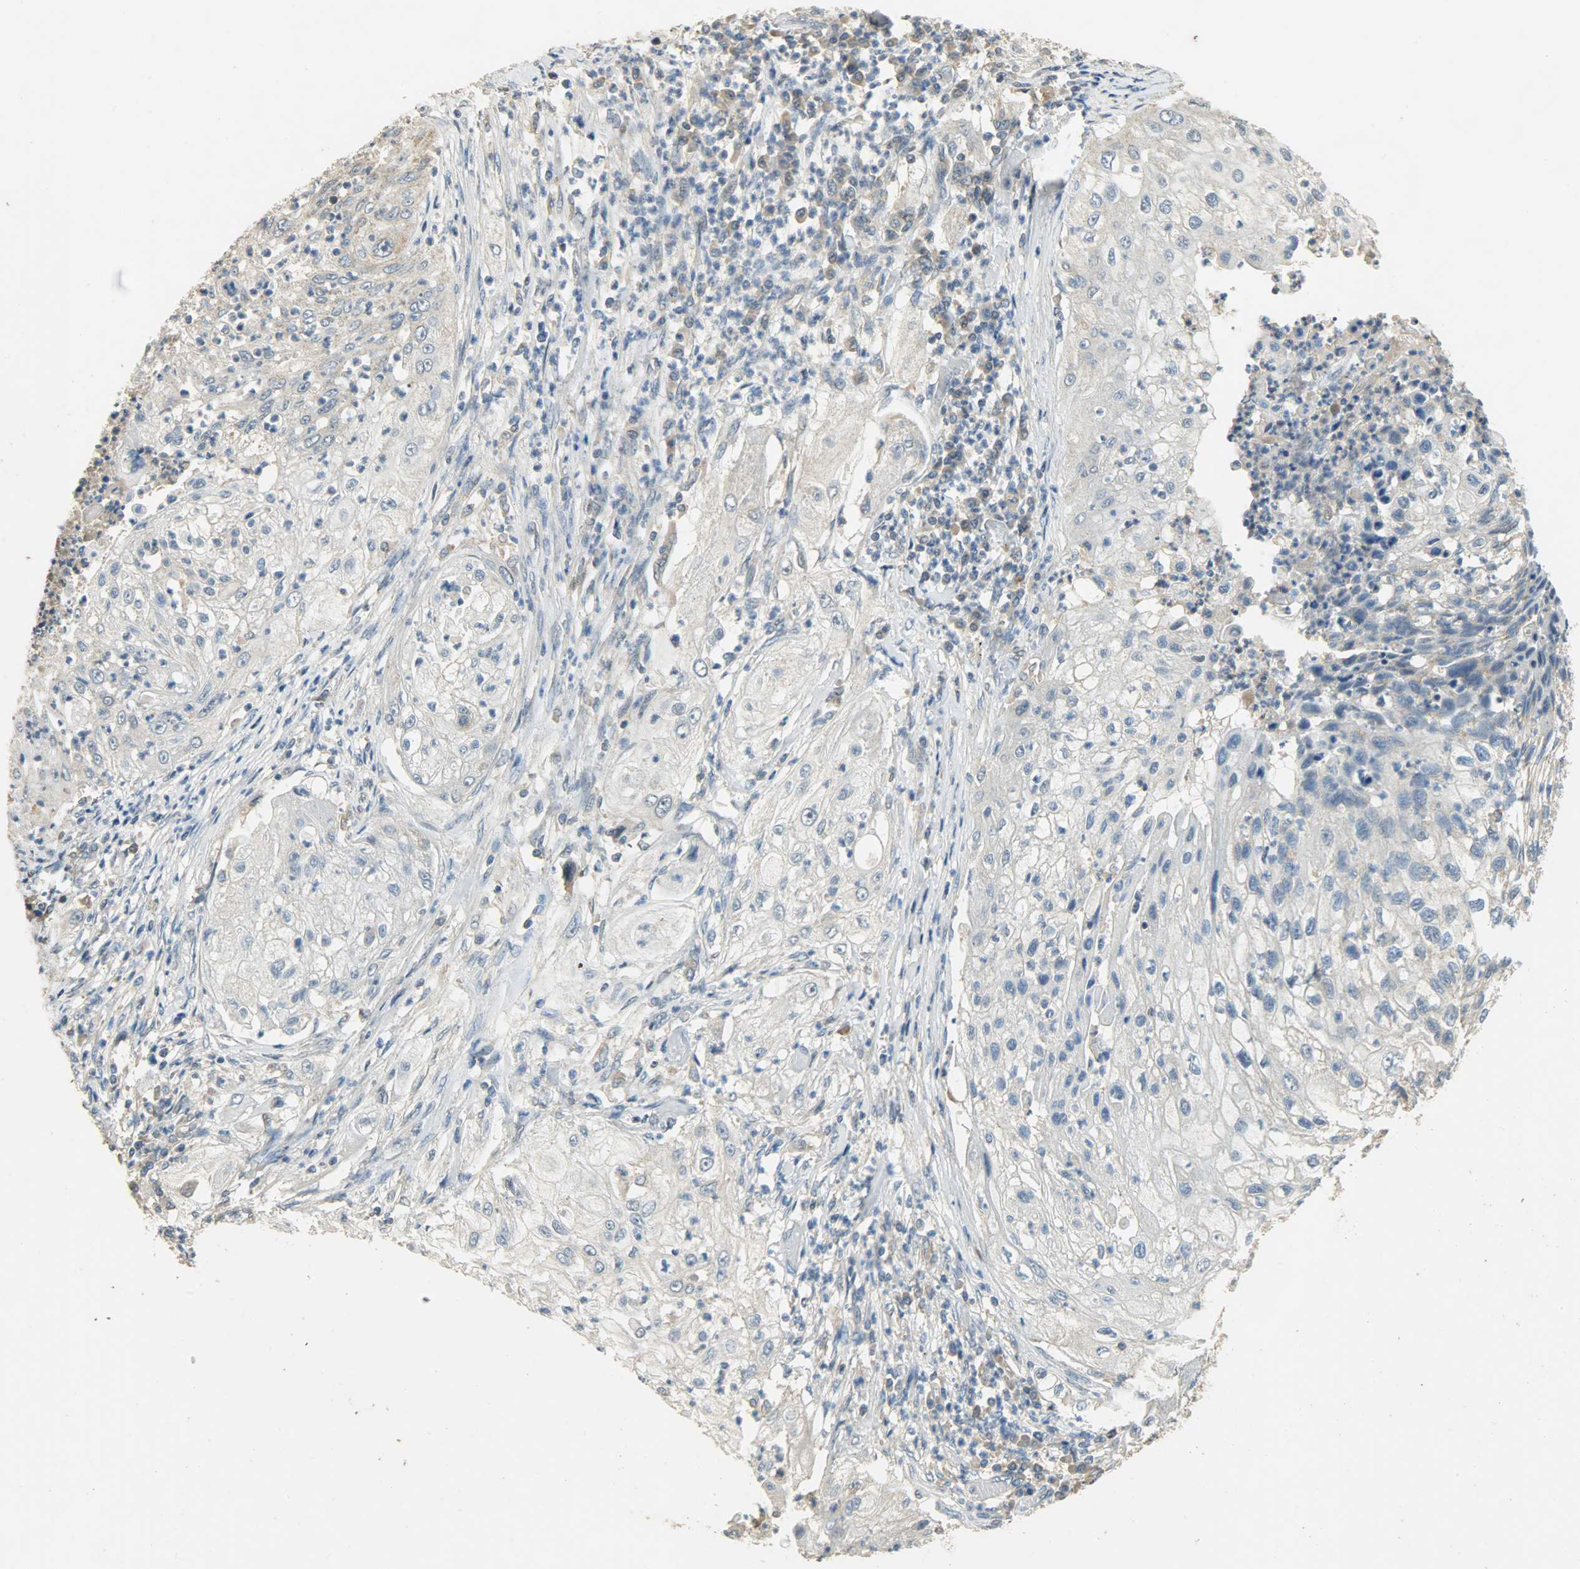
{"staining": {"intensity": "weak", "quantity": "25%-75%", "location": "cytoplasmic/membranous"}, "tissue": "lung cancer", "cell_type": "Tumor cells", "image_type": "cancer", "snomed": [{"axis": "morphology", "description": "Inflammation, NOS"}, {"axis": "morphology", "description": "Squamous cell carcinoma, NOS"}, {"axis": "topography", "description": "Lymph node"}, {"axis": "topography", "description": "Soft tissue"}, {"axis": "topography", "description": "Lung"}], "caption": "A photomicrograph showing weak cytoplasmic/membranous staining in approximately 25%-75% of tumor cells in lung cancer, as visualized by brown immunohistochemical staining.", "gene": "HDHD5", "patient": {"sex": "male", "age": 66}}